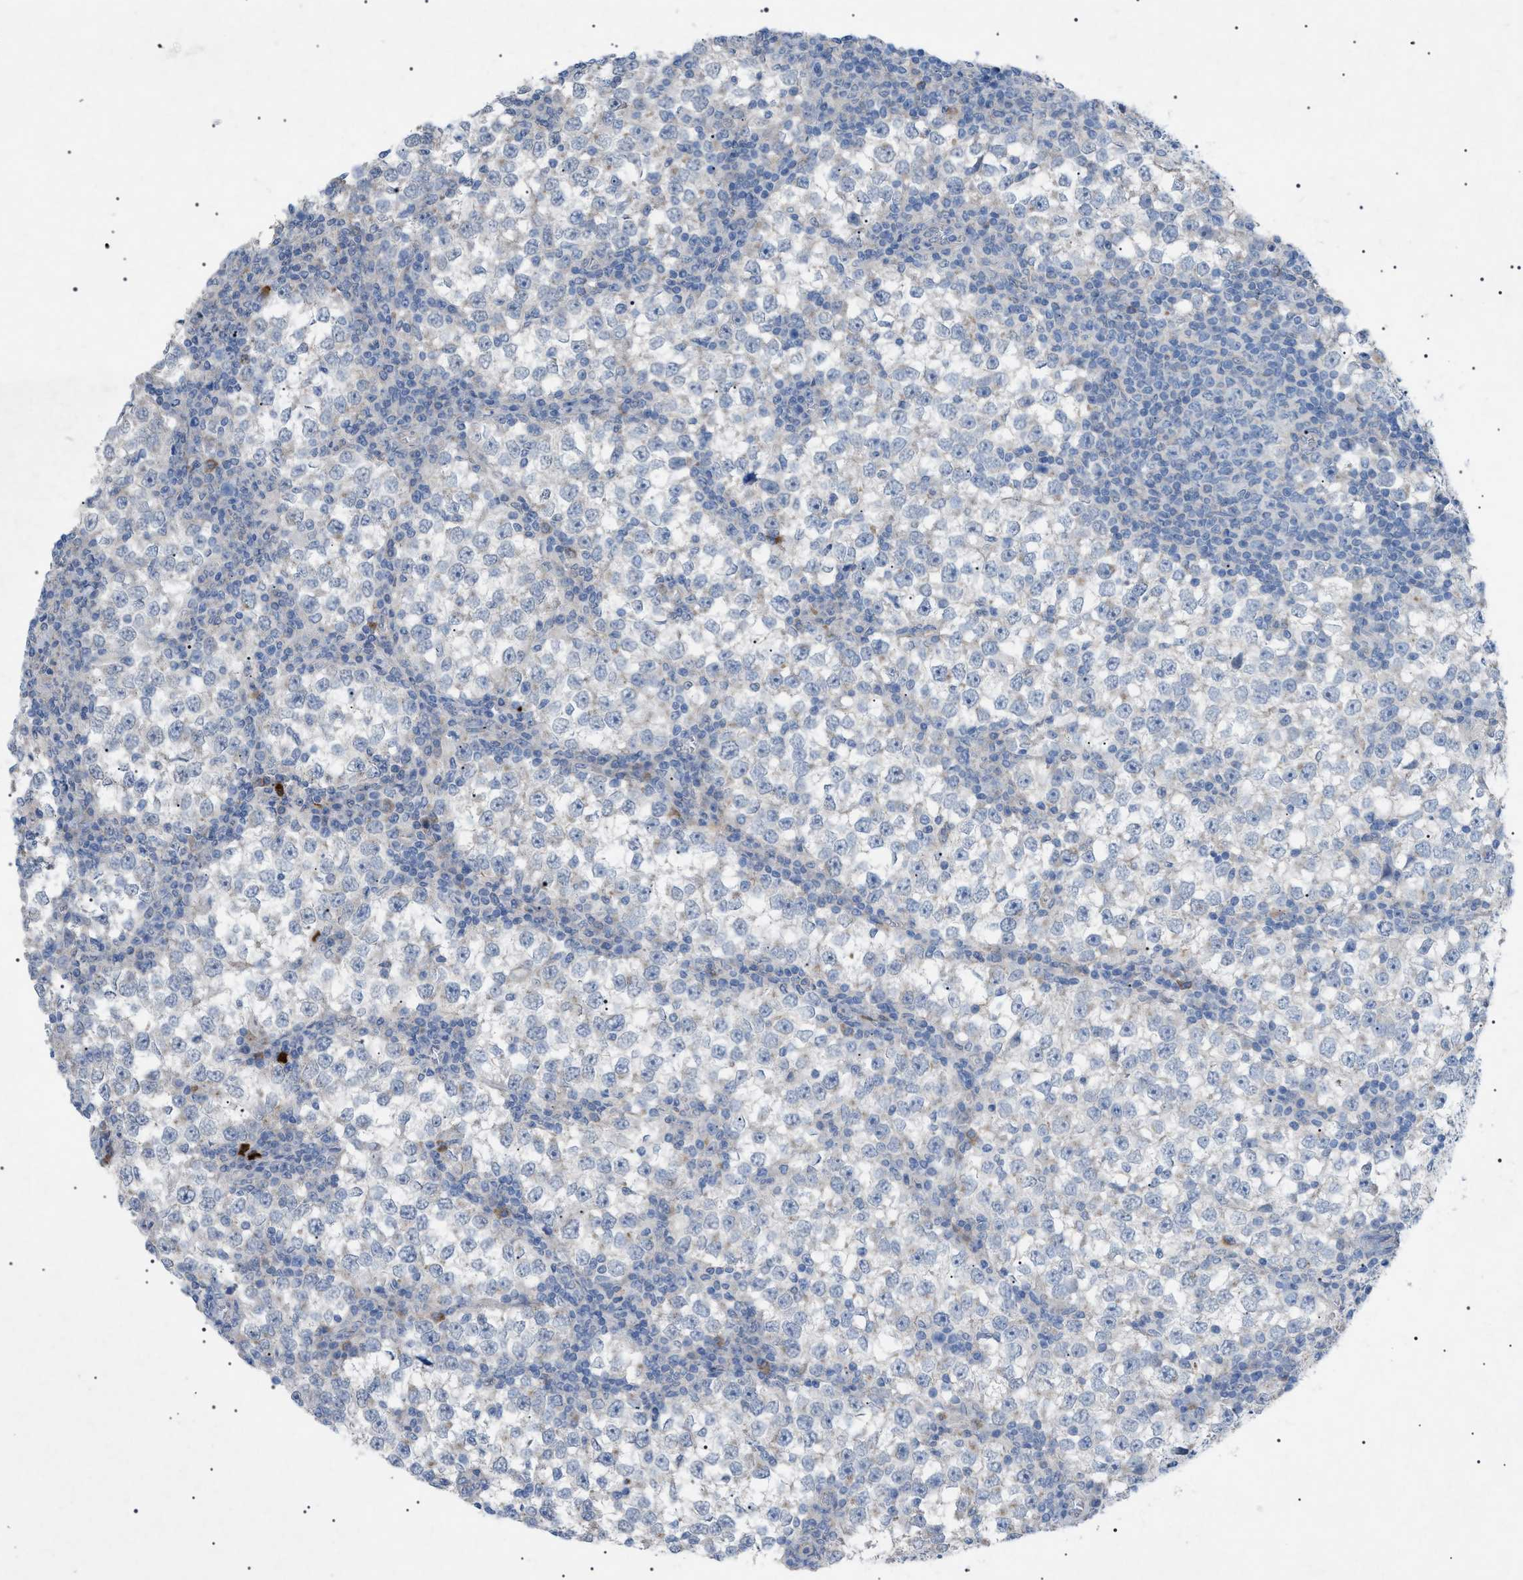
{"staining": {"intensity": "weak", "quantity": "<25%", "location": "cytoplasmic/membranous"}, "tissue": "testis cancer", "cell_type": "Tumor cells", "image_type": "cancer", "snomed": [{"axis": "morphology", "description": "Seminoma, NOS"}, {"axis": "topography", "description": "Testis"}], "caption": "Immunohistochemistry photomicrograph of human testis cancer stained for a protein (brown), which exhibits no staining in tumor cells.", "gene": "ADAMTS1", "patient": {"sex": "male", "age": 65}}